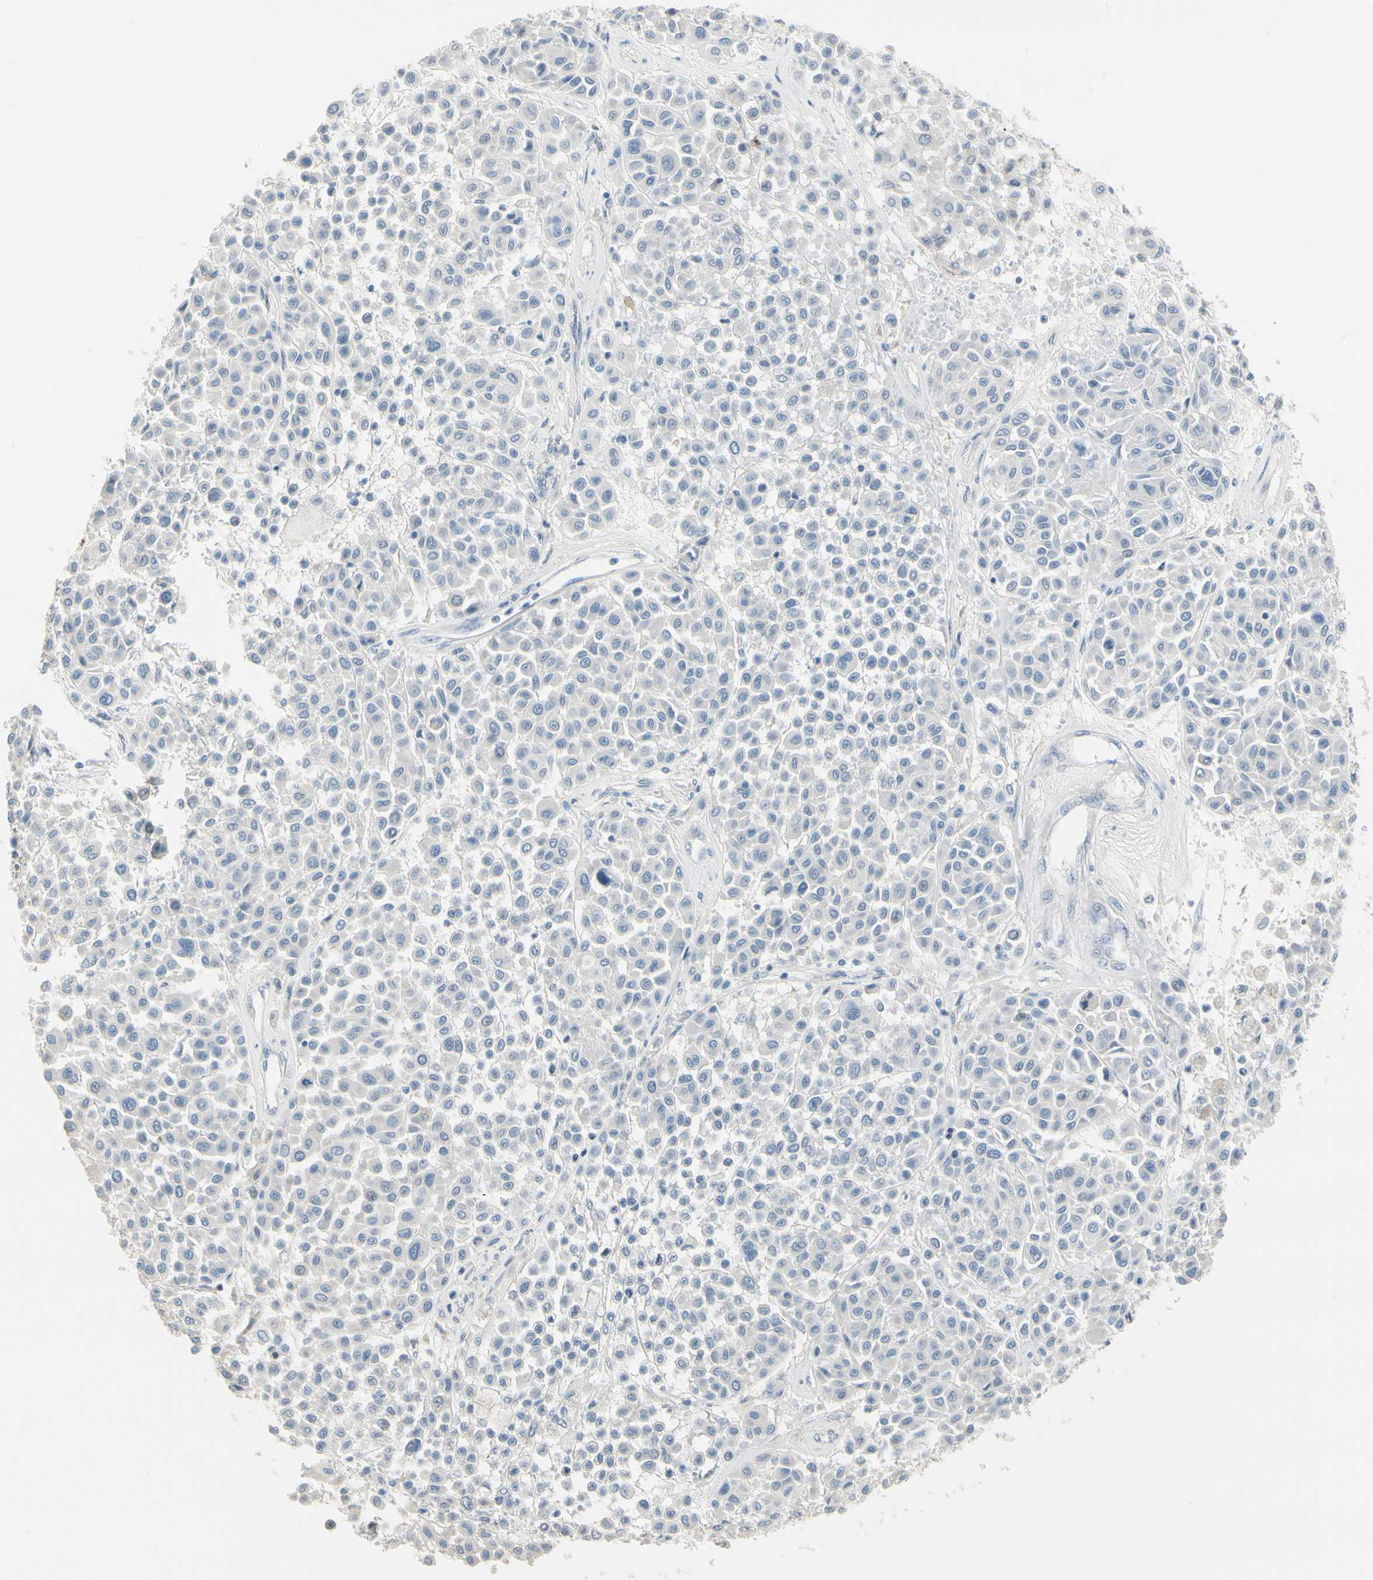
{"staining": {"intensity": "negative", "quantity": "none", "location": "none"}, "tissue": "melanoma", "cell_type": "Tumor cells", "image_type": "cancer", "snomed": [{"axis": "morphology", "description": "Malignant melanoma, Metastatic site"}, {"axis": "topography", "description": "Soft tissue"}], "caption": "Photomicrograph shows no protein staining in tumor cells of melanoma tissue.", "gene": "SPINK4", "patient": {"sex": "male", "age": 41}}